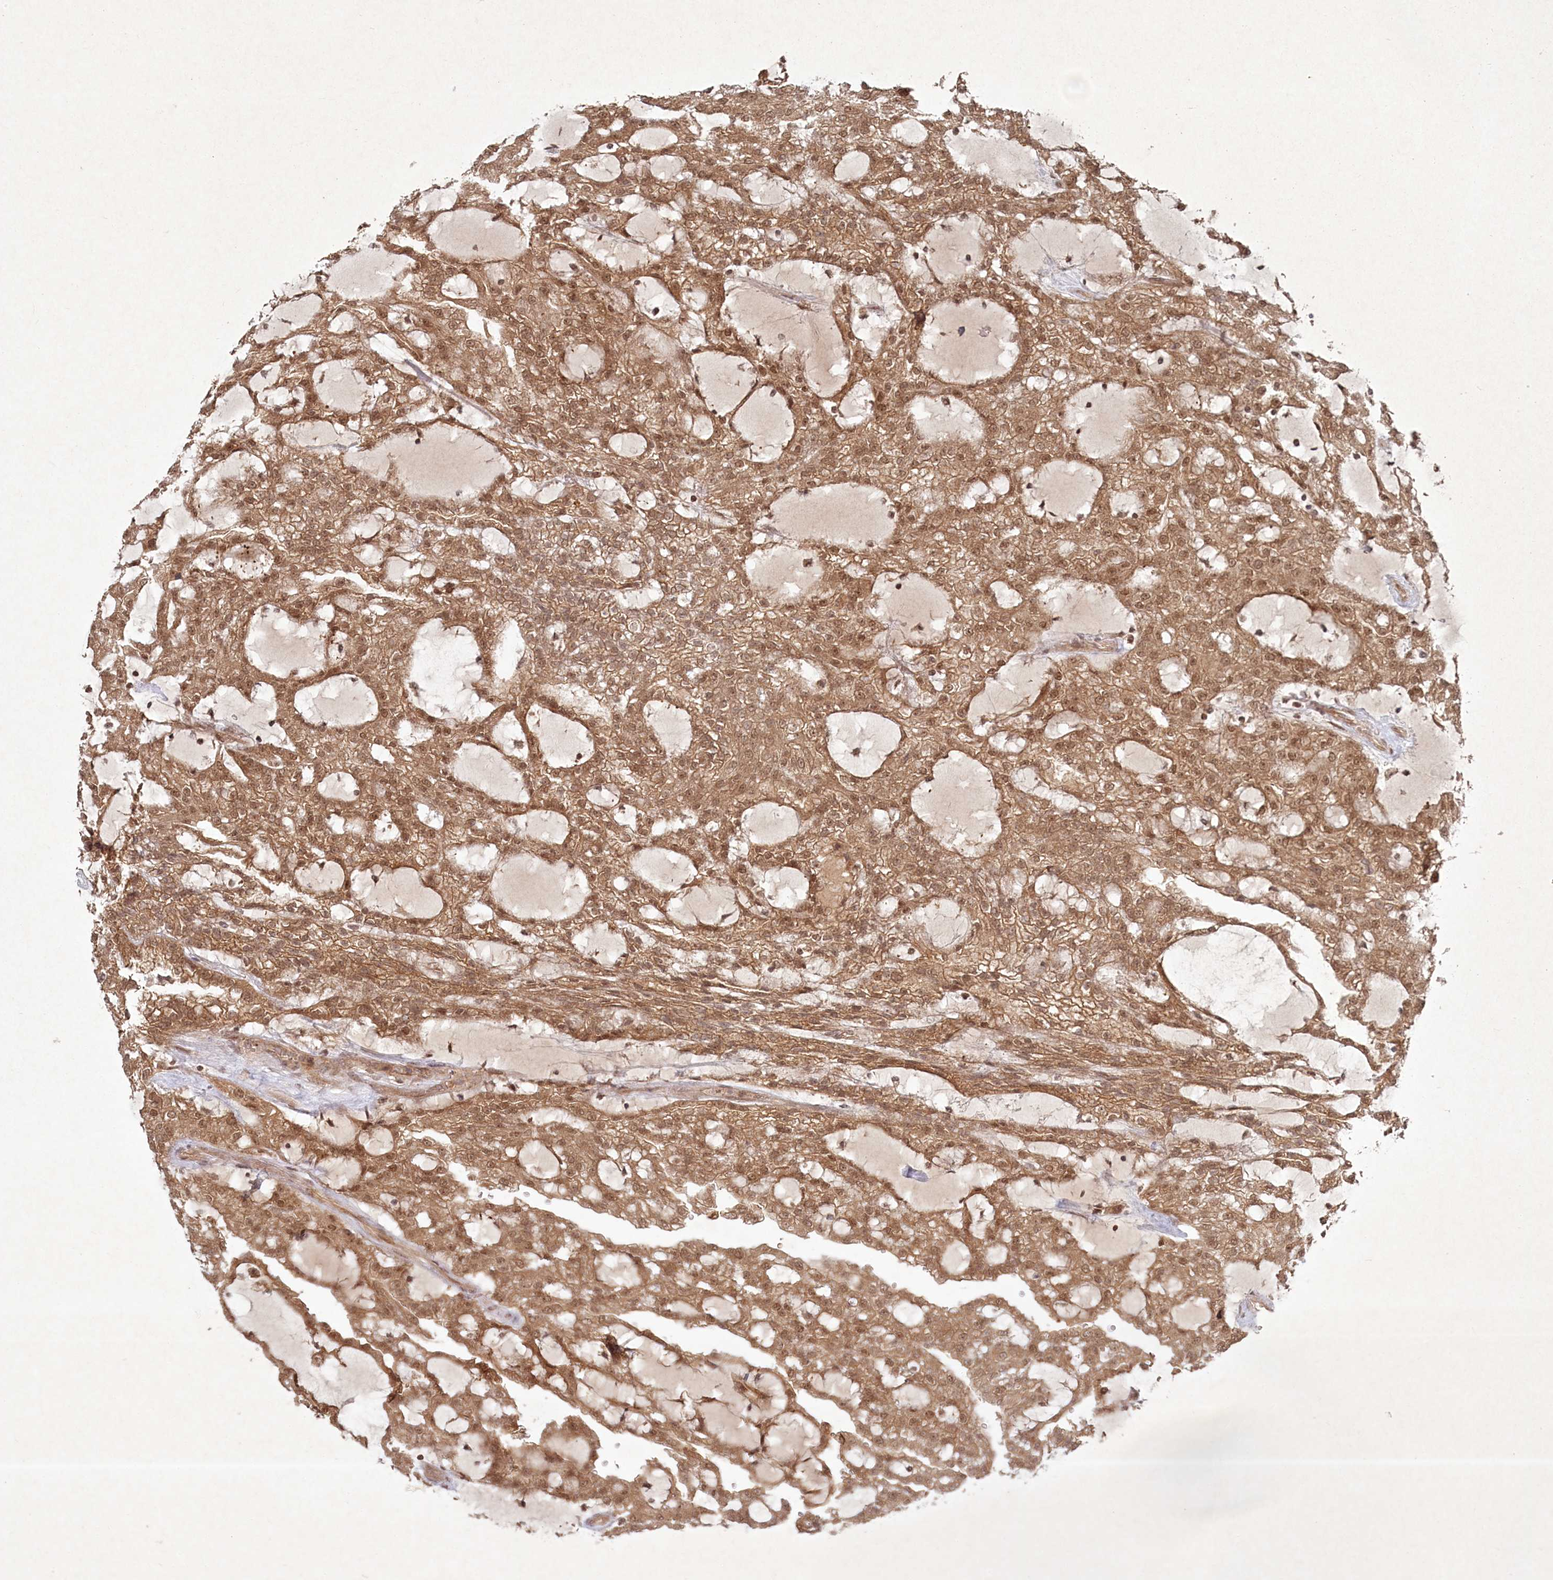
{"staining": {"intensity": "moderate", "quantity": ">75%", "location": "cytoplasmic/membranous,nuclear"}, "tissue": "renal cancer", "cell_type": "Tumor cells", "image_type": "cancer", "snomed": [{"axis": "morphology", "description": "Adenocarcinoma, NOS"}, {"axis": "topography", "description": "Kidney"}], "caption": "This histopathology image shows immunohistochemistry staining of renal cancer (adenocarcinoma), with medium moderate cytoplasmic/membranous and nuclear staining in about >75% of tumor cells.", "gene": "FBXL17", "patient": {"sex": "male", "age": 63}}